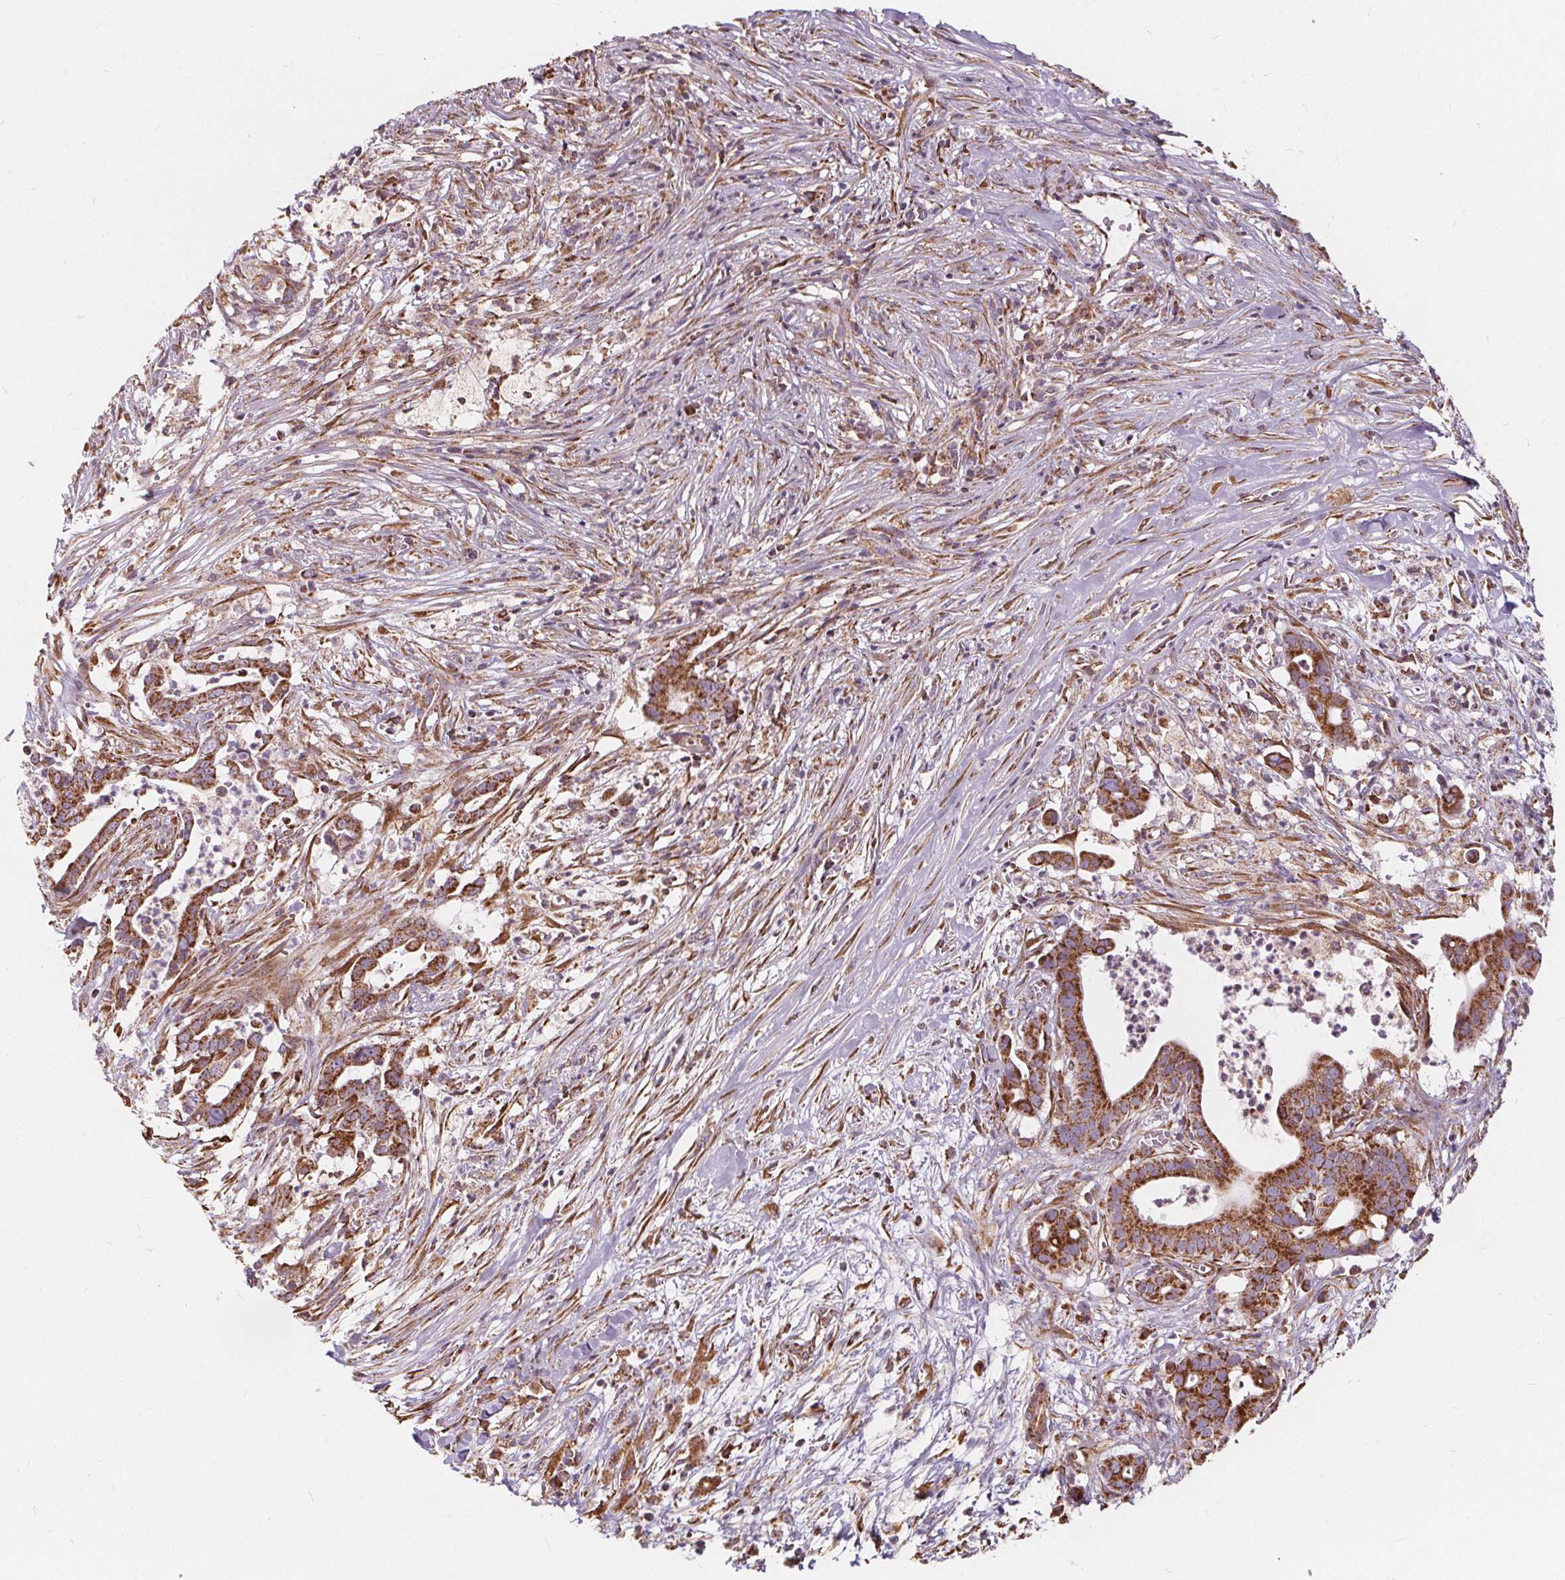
{"staining": {"intensity": "strong", "quantity": ">75%", "location": "cytoplasmic/membranous"}, "tissue": "pancreatic cancer", "cell_type": "Tumor cells", "image_type": "cancer", "snomed": [{"axis": "morphology", "description": "Adenocarcinoma, NOS"}, {"axis": "topography", "description": "Pancreas"}], "caption": "The histopathology image reveals immunohistochemical staining of pancreatic cancer. There is strong cytoplasmic/membranous staining is seen in about >75% of tumor cells.", "gene": "PLSCR3", "patient": {"sex": "male", "age": 61}}